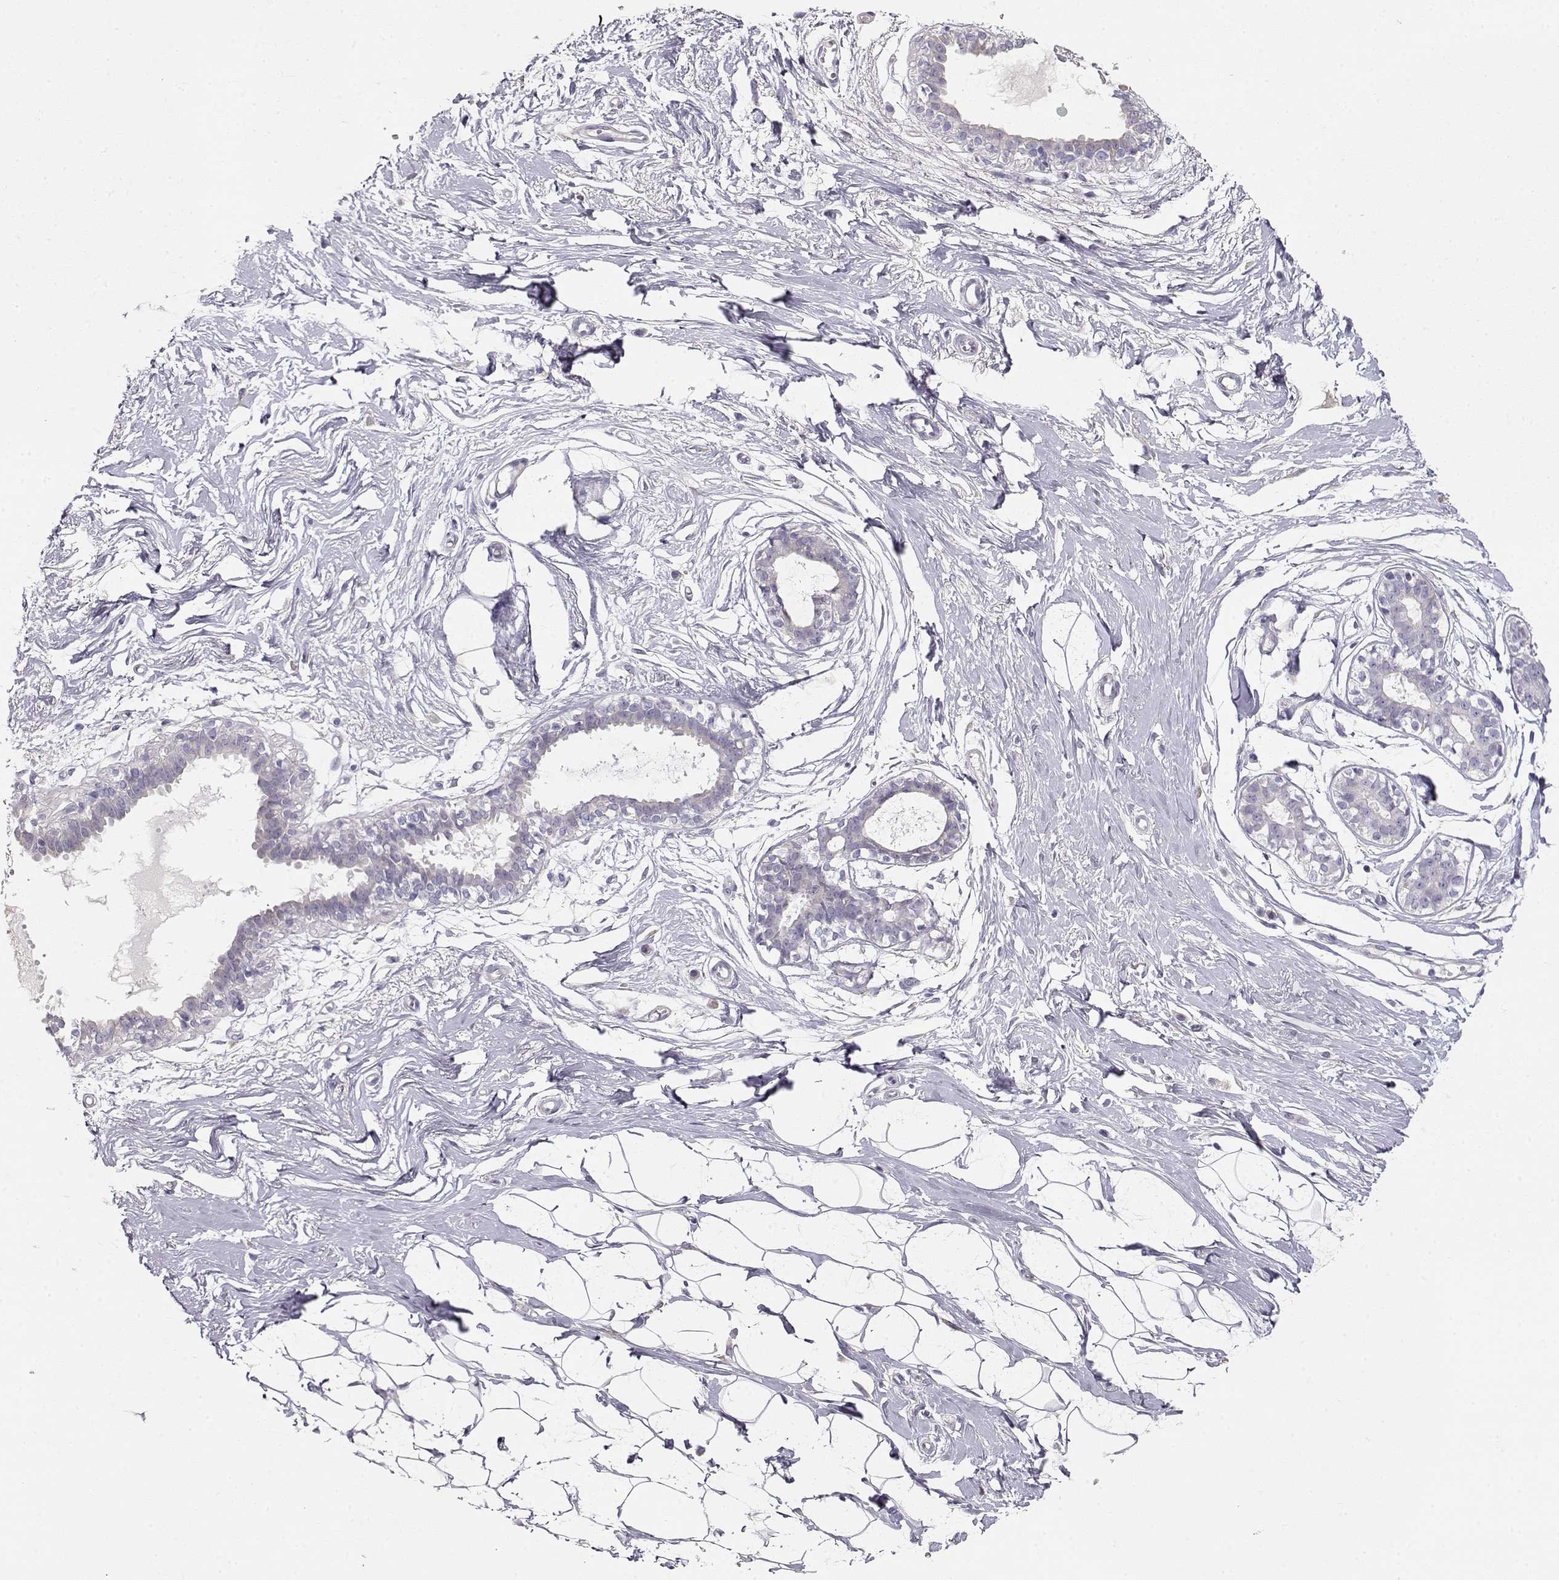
{"staining": {"intensity": "negative", "quantity": "none", "location": "none"}, "tissue": "breast", "cell_type": "Adipocytes", "image_type": "normal", "snomed": [{"axis": "morphology", "description": "Normal tissue, NOS"}, {"axis": "topography", "description": "Breast"}], "caption": "Adipocytes show no significant protein expression in unremarkable breast.", "gene": "GLIPR1L2", "patient": {"sex": "female", "age": 49}}